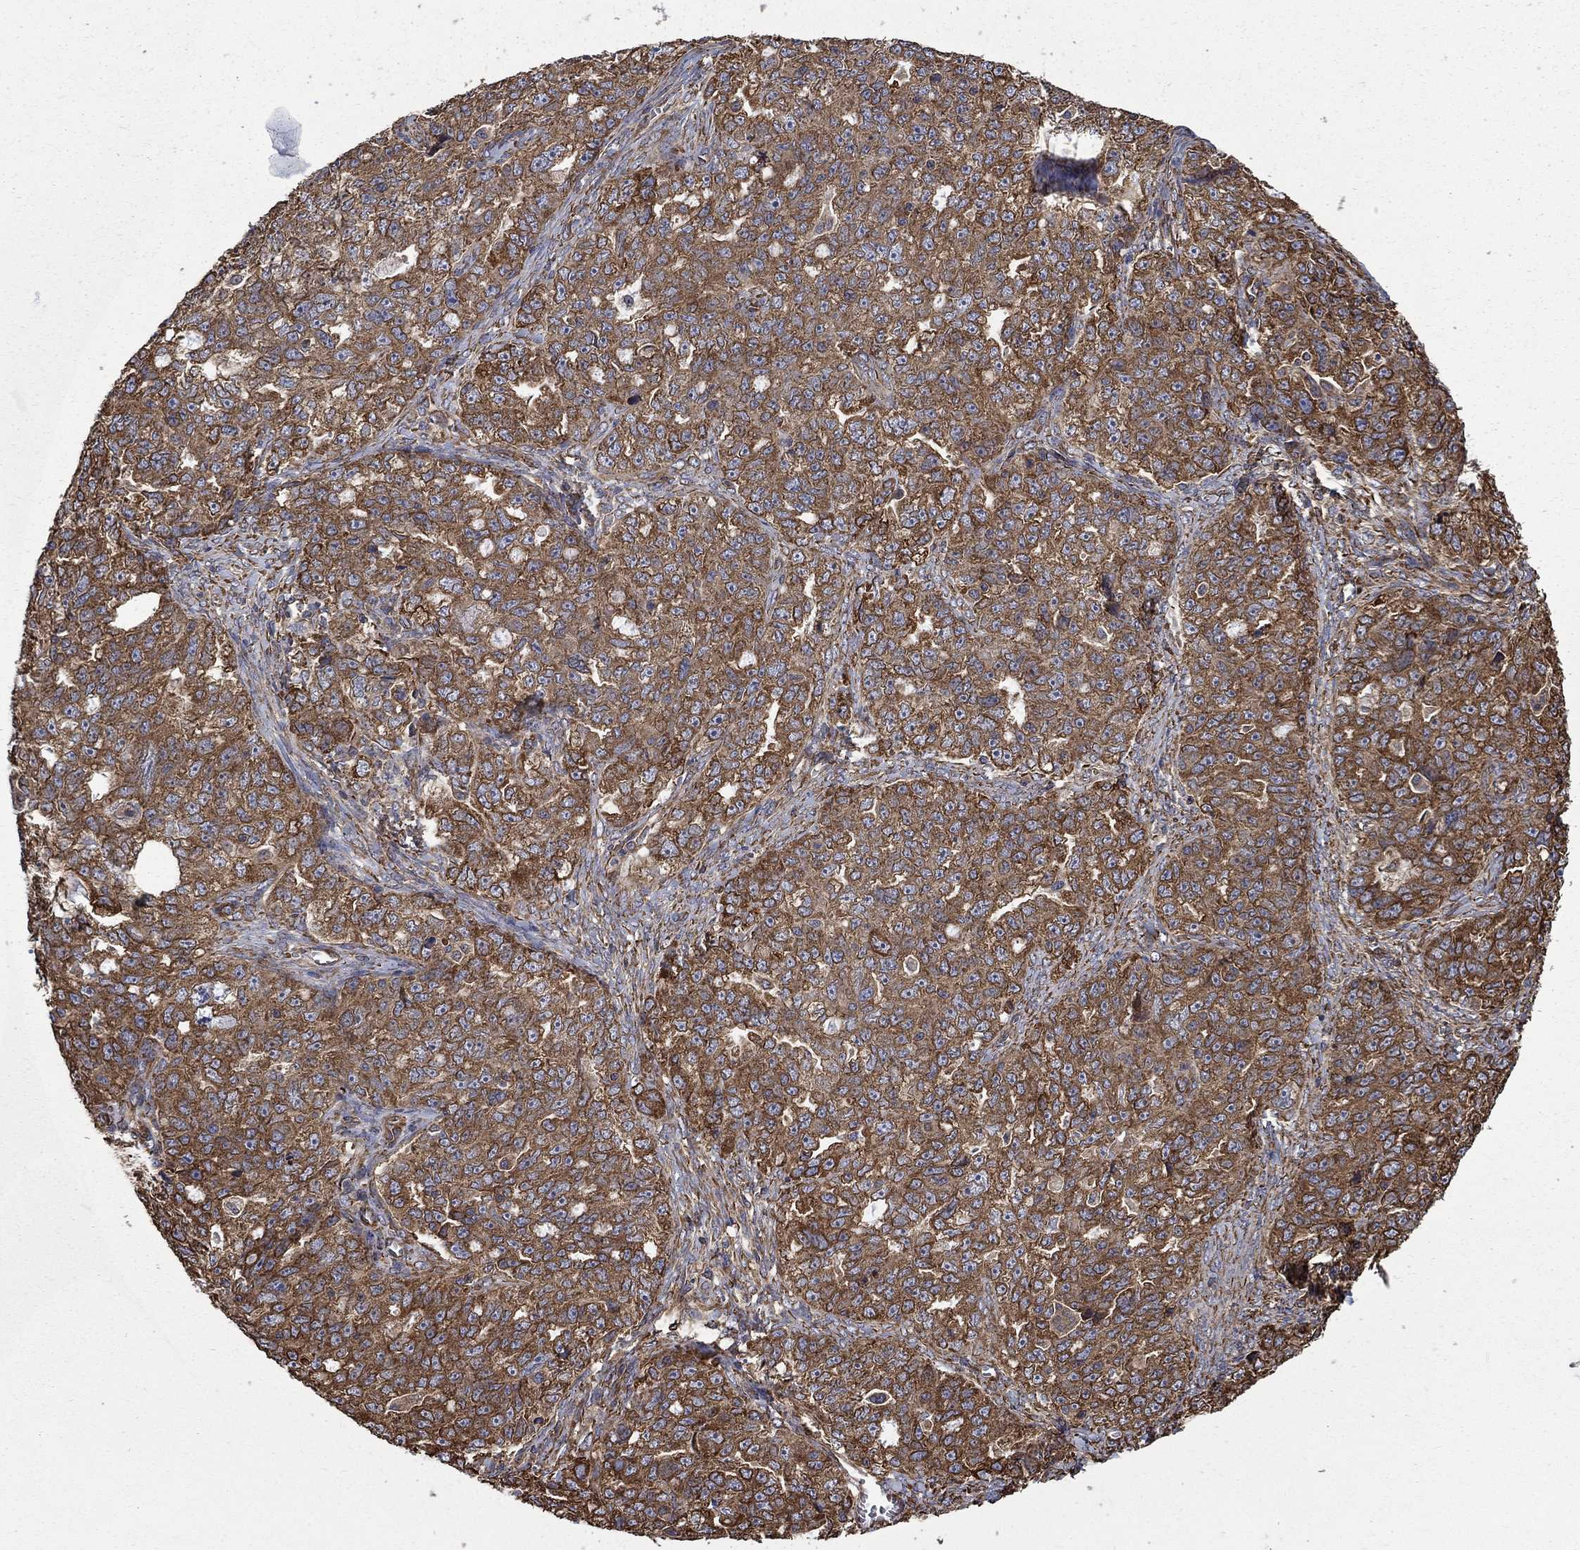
{"staining": {"intensity": "strong", "quantity": "25%-75%", "location": "cytoplasmic/membranous"}, "tissue": "ovarian cancer", "cell_type": "Tumor cells", "image_type": "cancer", "snomed": [{"axis": "morphology", "description": "Cystadenocarcinoma, serous, NOS"}, {"axis": "topography", "description": "Ovary"}], "caption": "High-magnification brightfield microscopy of ovarian cancer stained with DAB (3,3'-diaminobenzidine) (brown) and counterstained with hematoxylin (blue). tumor cells exhibit strong cytoplasmic/membranous expression is appreciated in about25%-75% of cells.", "gene": "CUTC", "patient": {"sex": "female", "age": 51}}